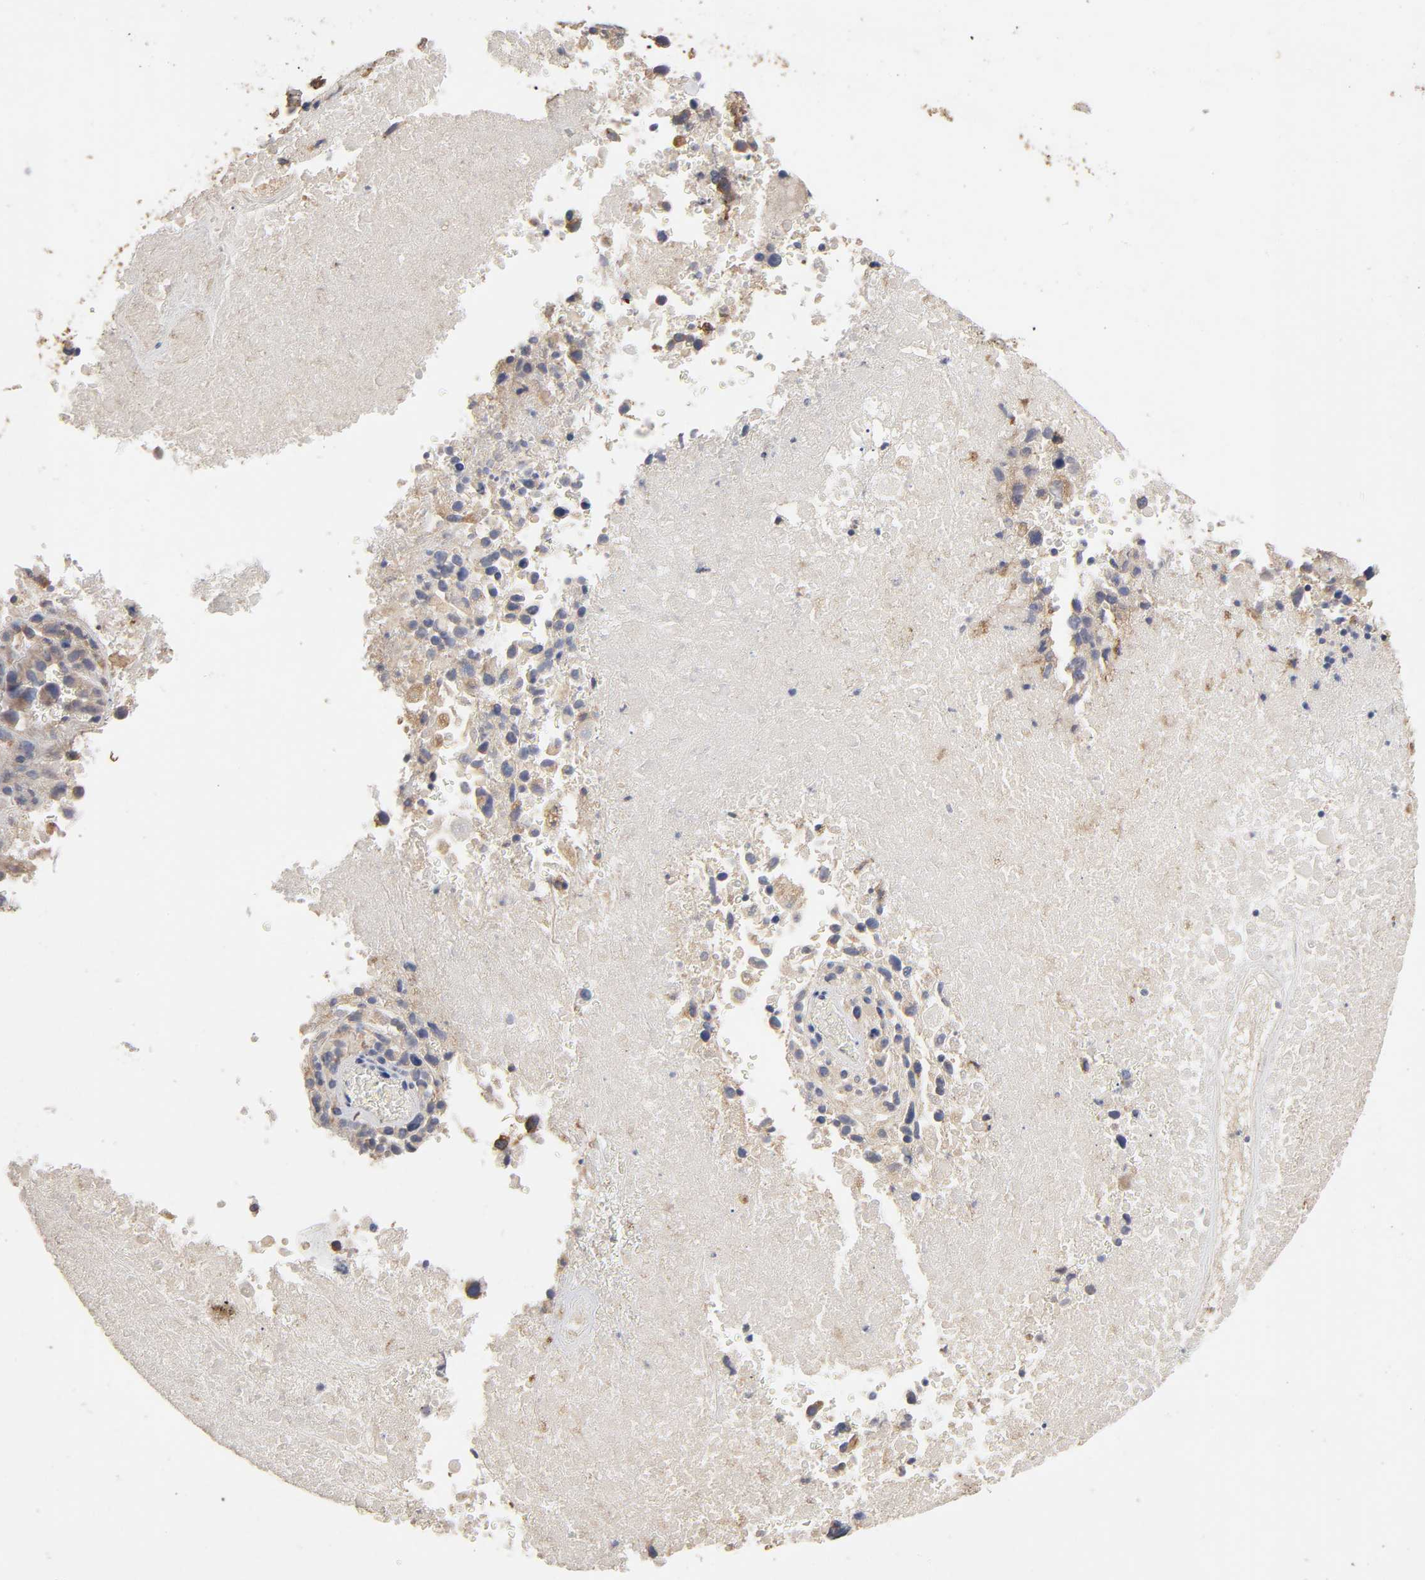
{"staining": {"intensity": "weak", "quantity": ">75%", "location": "cytoplasmic/membranous"}, "tissue": "melanoma", "cell_type": "Tumor cells", "image_type": "cancer", "snomed": [{"axis": "morphology", "description": "Malignant melanoma, Metastatic site"}, {"axis": "topography", "description": "Cerebral cortex"}], "caption": "An image showing weak cytoplasmic/membranous expression in approximately >75% of tumor cells in melanoma, as visualized by brown immunohistochemical staining.", "gene": "EIF4G2", "patient": {"sex": "female", "age": 52}}